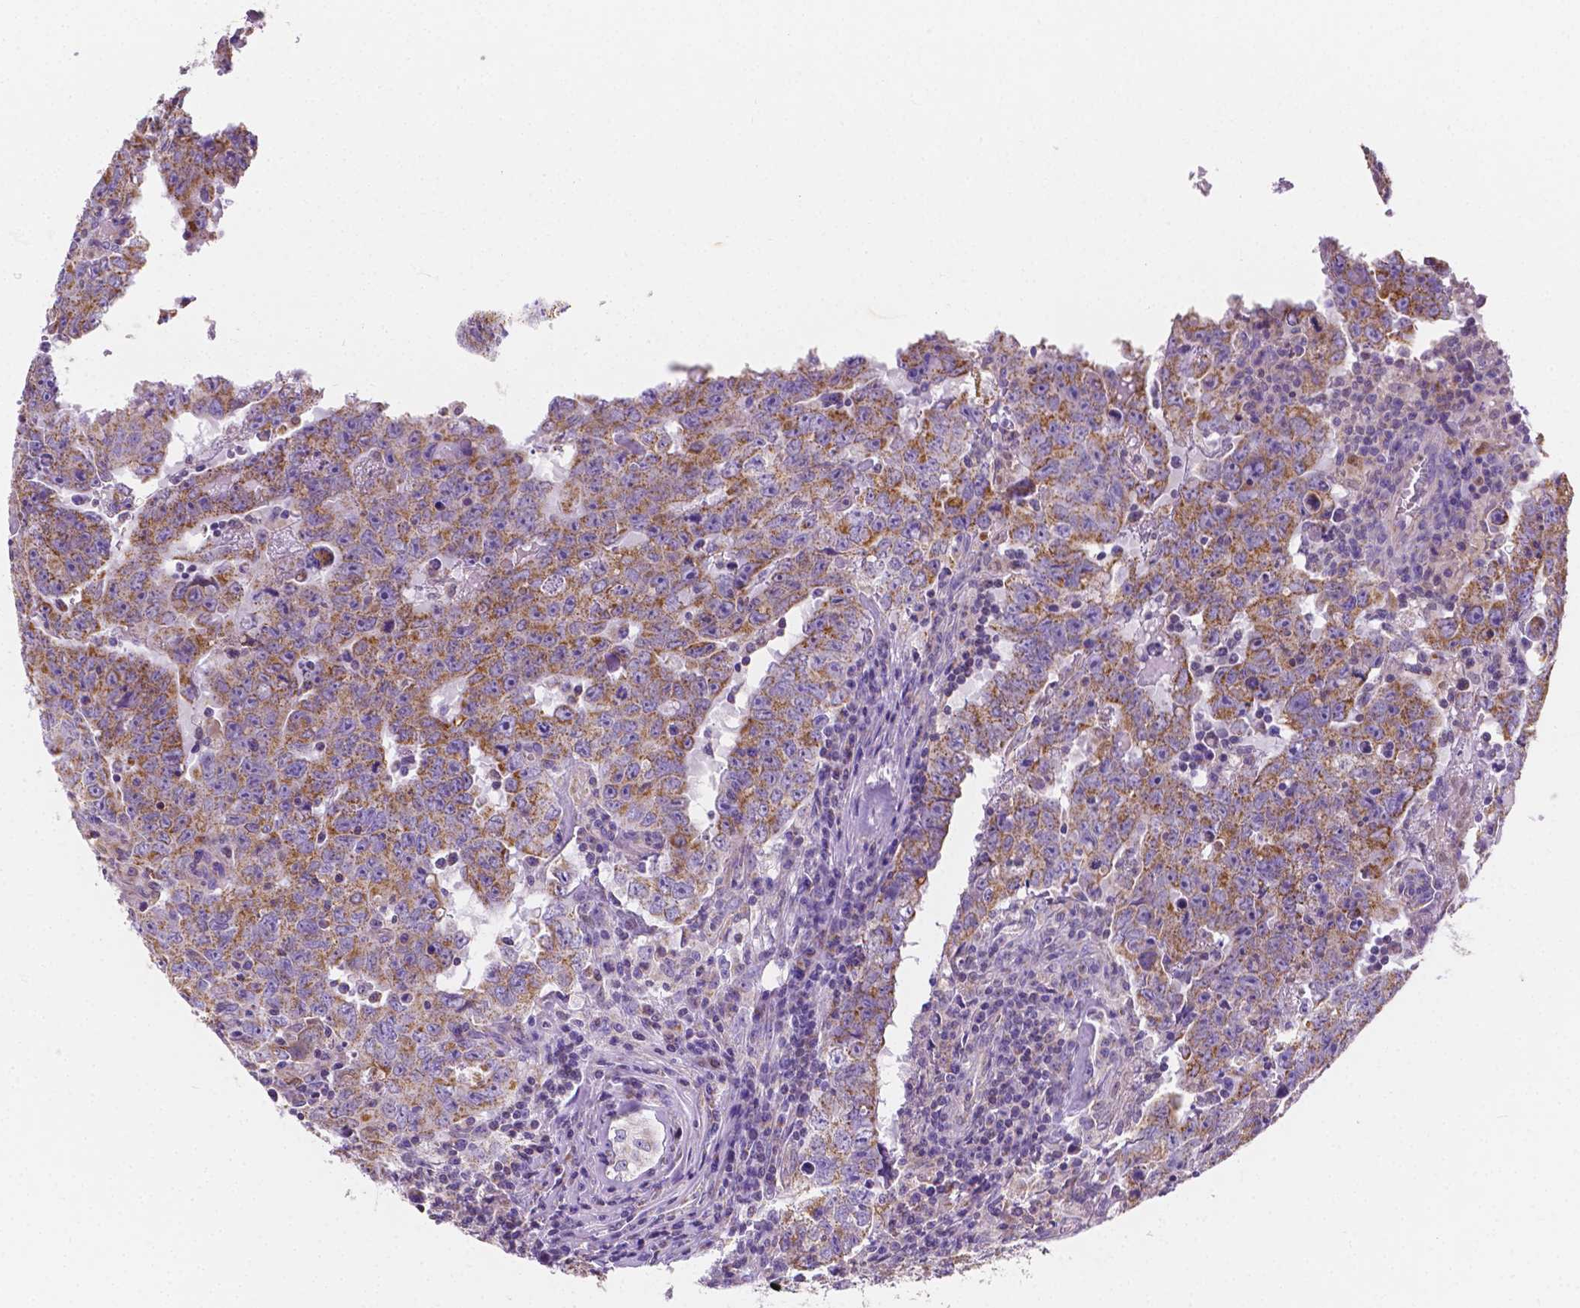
{"staining": {"intensity": "moderate", "quantity": ">75%", "location": "cytoplasmic/membranous"}, "tissue": "testis cancer", "cell_type": "Tumor cells", "image_type": "cancer", "snomed": [{"axis": "morphology", "description": "Carcinoma, Embryonal, NOS"}, {"axis": "topography", "description": "Testis"}], "caption": "Embryonal carcinoma (testis) stained with immunohistochemistry exhibits moderate cytoplasmic/membranous positivity in approximately >75% of tumor cells.", "gene": "SGTB", "patient": {"sex": "male", "age": 22}}